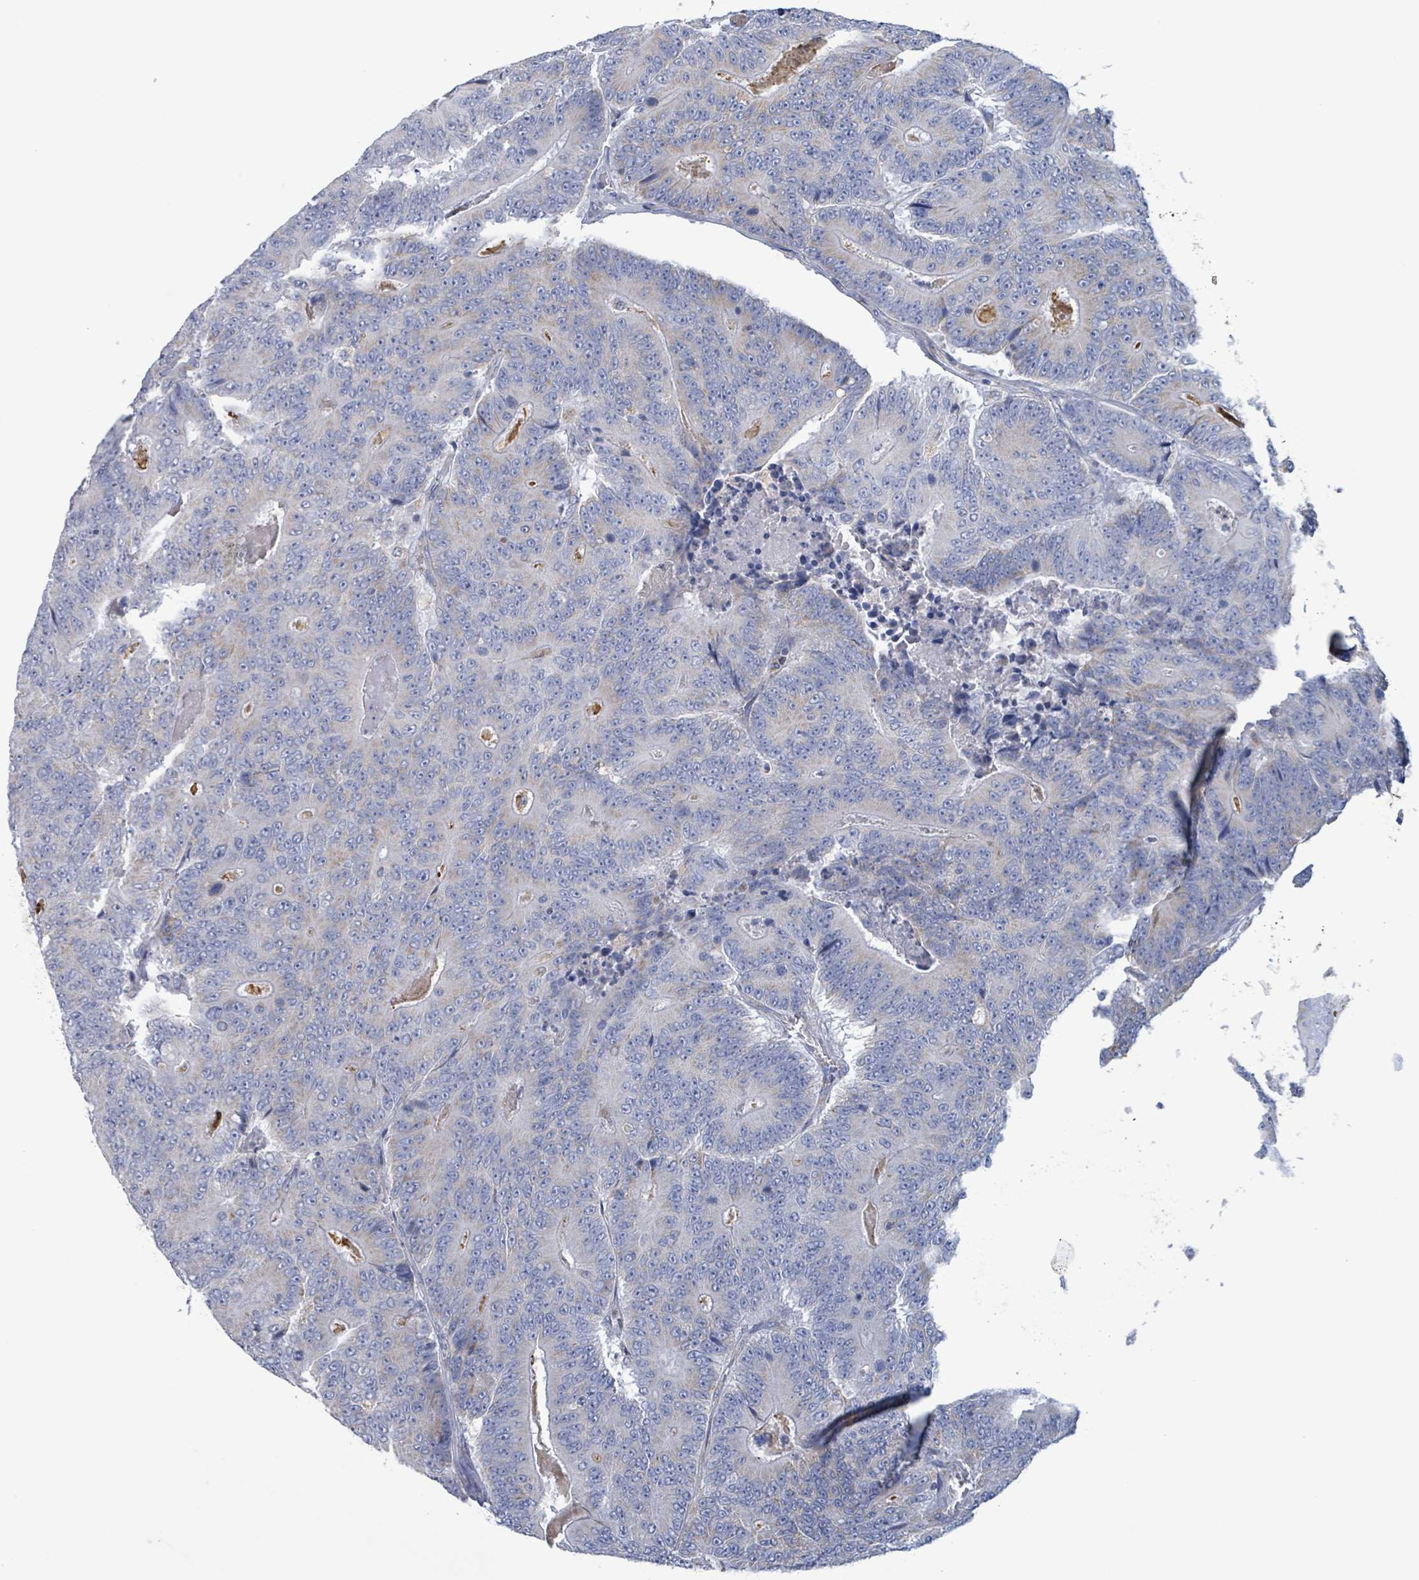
{"staining": {"intensity": "negative", "quantity": "none", "location": "none"}, "tissue": "colorectal cancer", "cell_type": "Tumor cells", "image_type": "cancer", "snomed": [{"axis": "morphology", "description": "Adenocarcinoma, NOS"}, {"axis": "topography", "description": "Colon"}], "caption": "An image of human colorectal cancer (adenocarcinoma) is negative for staining in tumor cells.", "gene": "AKR1C4", "patient": {"sex": "male", "age": 83}}